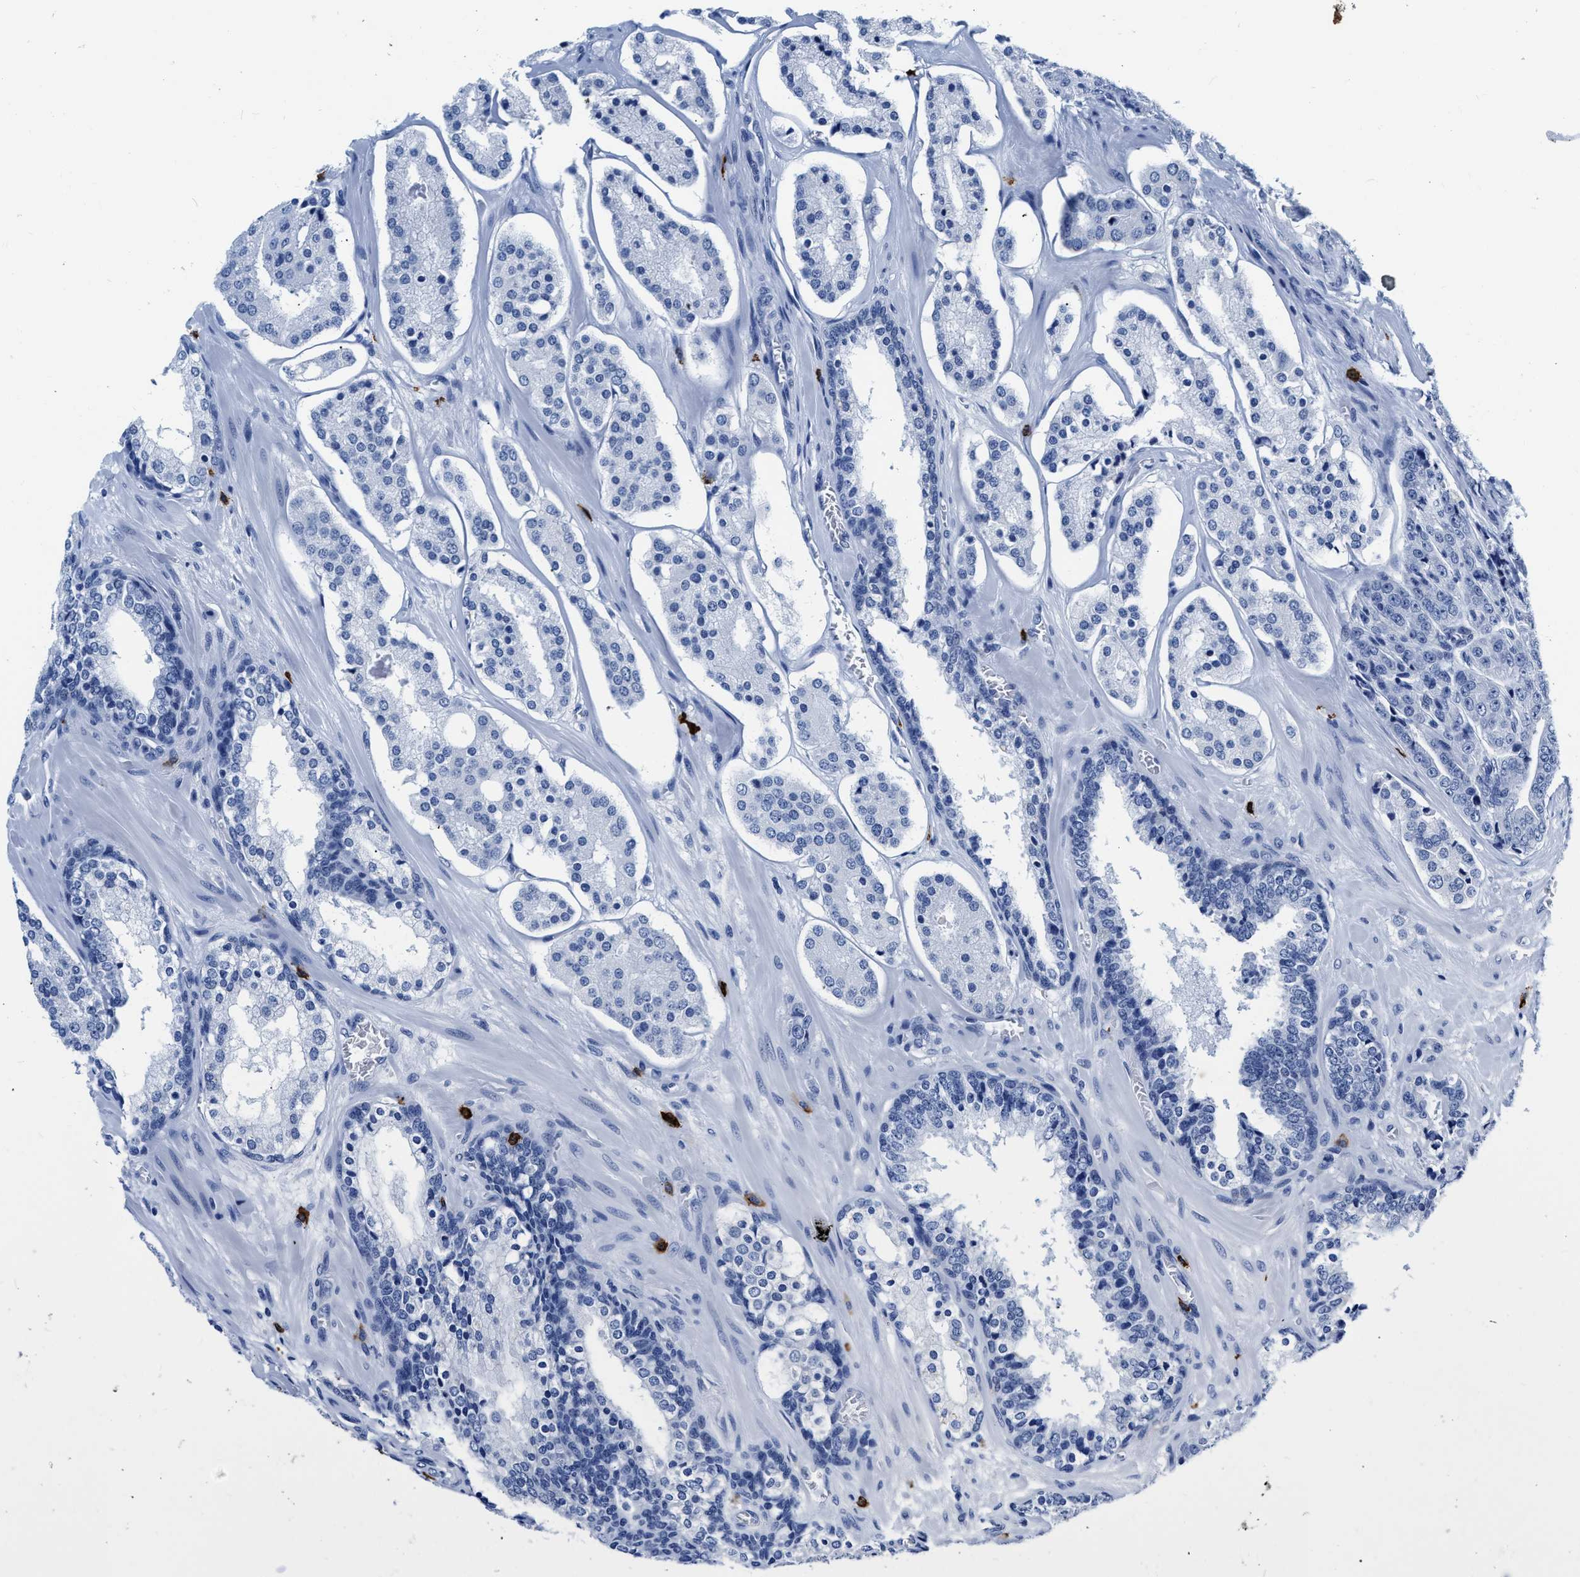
{"staining": {"intensity": "negative", "quantity": "none", "location": "none"}, "tissue": "prostate cancer", "cell_type": "Tumor cells", "image_type": "cancer", "snomed": [{"axis": "morphology", "description": "Adenocarcinoma, High grade"}, {"axis": "topography", "description": "Prostate"}], "caption": "The micrograph exhibits no staining of tumor cells in high-grade adenocarcinoma (prostate).", "gene": "CER1", "patient": {"sex": "male", "age": 60}}